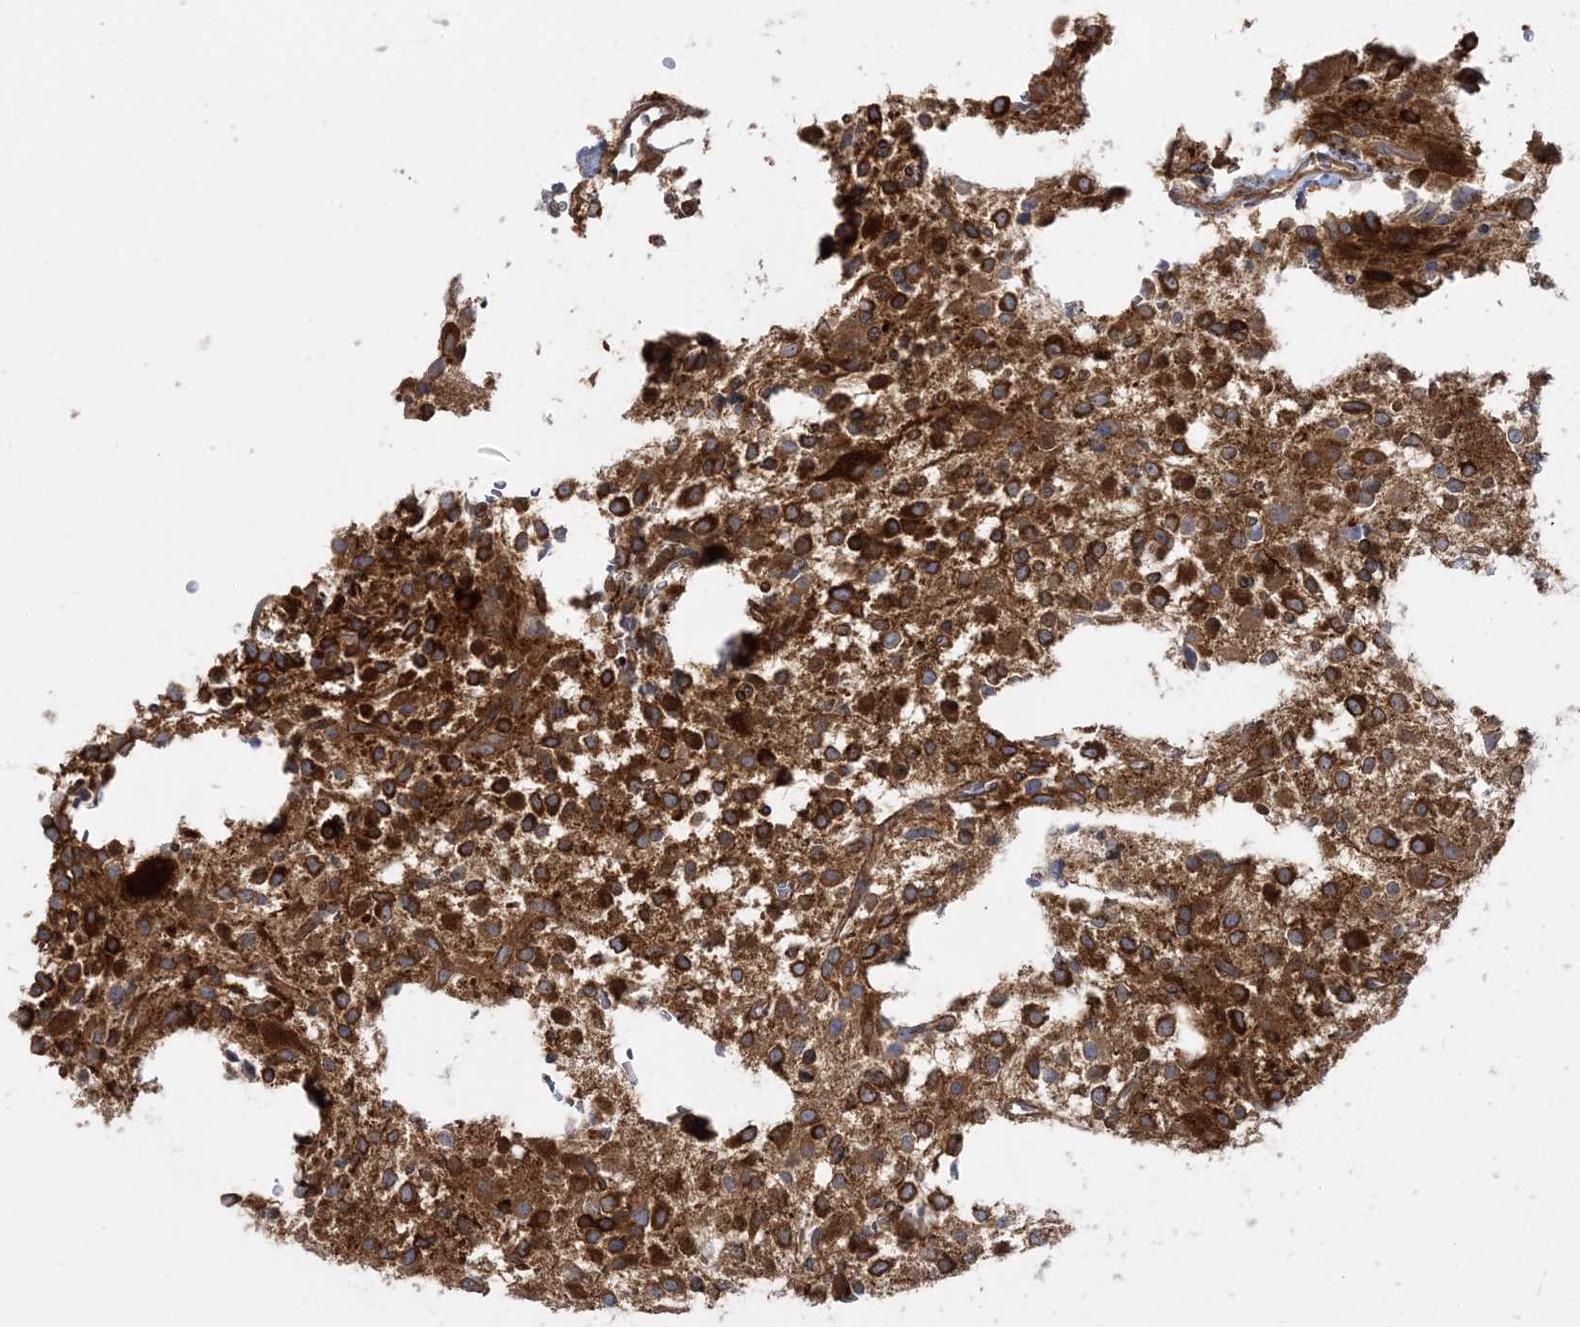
{"staining": {"intensity": "strong", "quantity": ">75%", "location": "cytoplasmic/membranous"}, "tissue": "glioma", "cell_type": "Tumor cells", "image_type": "cancer", "snomed": [{"axis": "morphology", "description": "Glioma, malignant, High grade"}, {"axis": "topography", "description": "Brain"}], "caption": "Protein expression analysis of malignant glioma (high-grade) displays strong cytoplasmic/membranous expression in about >75% of tumor cells. (IHC, brightfield microscopy, high magnification).", "gene": "STAM", "patient": {"sex": "female", "age": 62}}